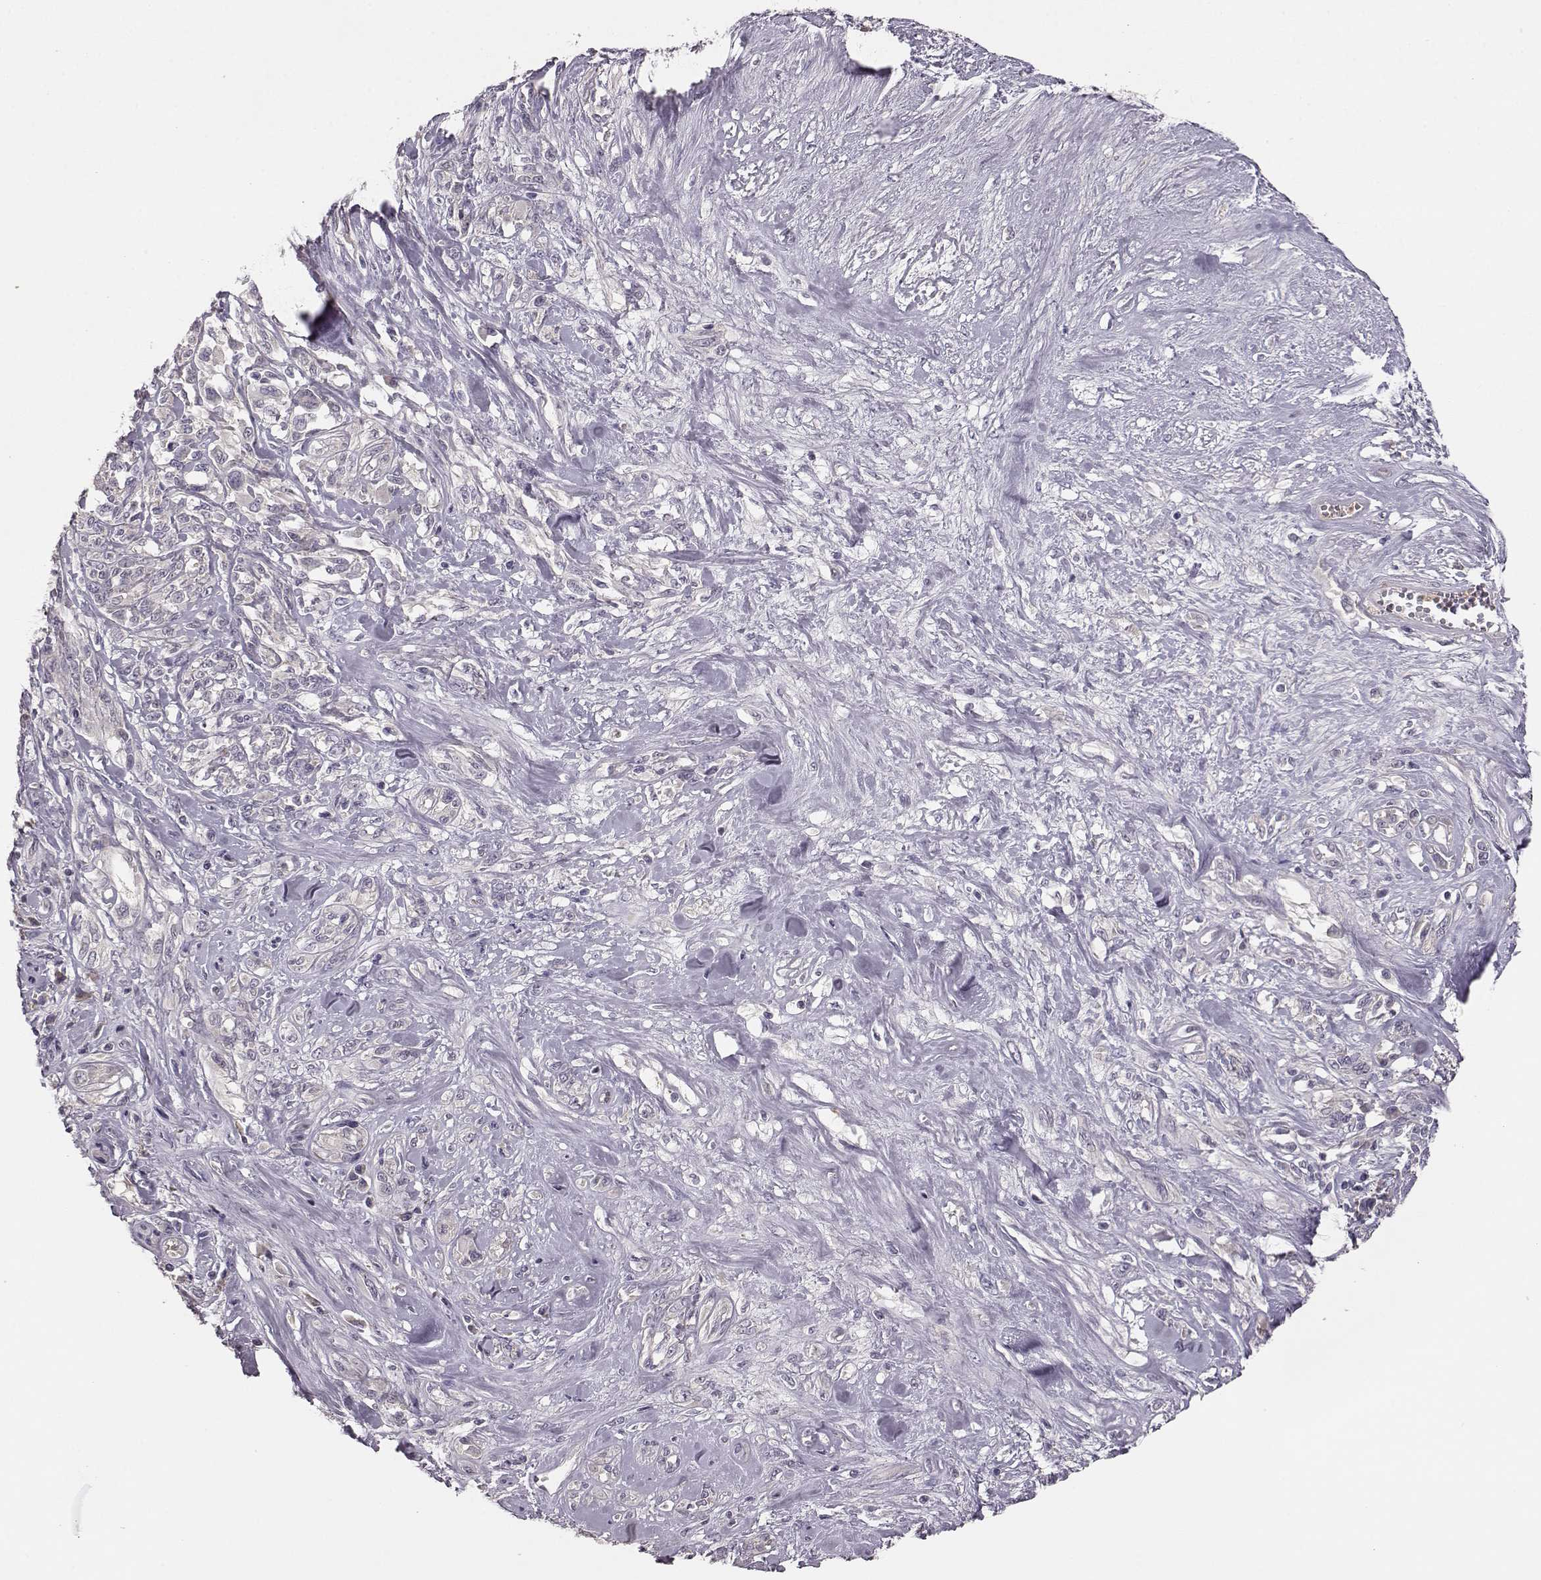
{"staining": {"intensity": "negative", "quantity": "none", "location": "none"}, "tissue": "melanoma", "cell_type": "Tumor cells", "image_type": "cancer", "snomed": [{"axis": "morphology", "description": "Malignant melanoma, NOS"}, {"axis": "topography", "description": "Skin"}], "caption": "Tumor cells show no significant protein staining in melanoma.", "gene": "BFSP2", "patient": {"sex": "female", "age": 91}}